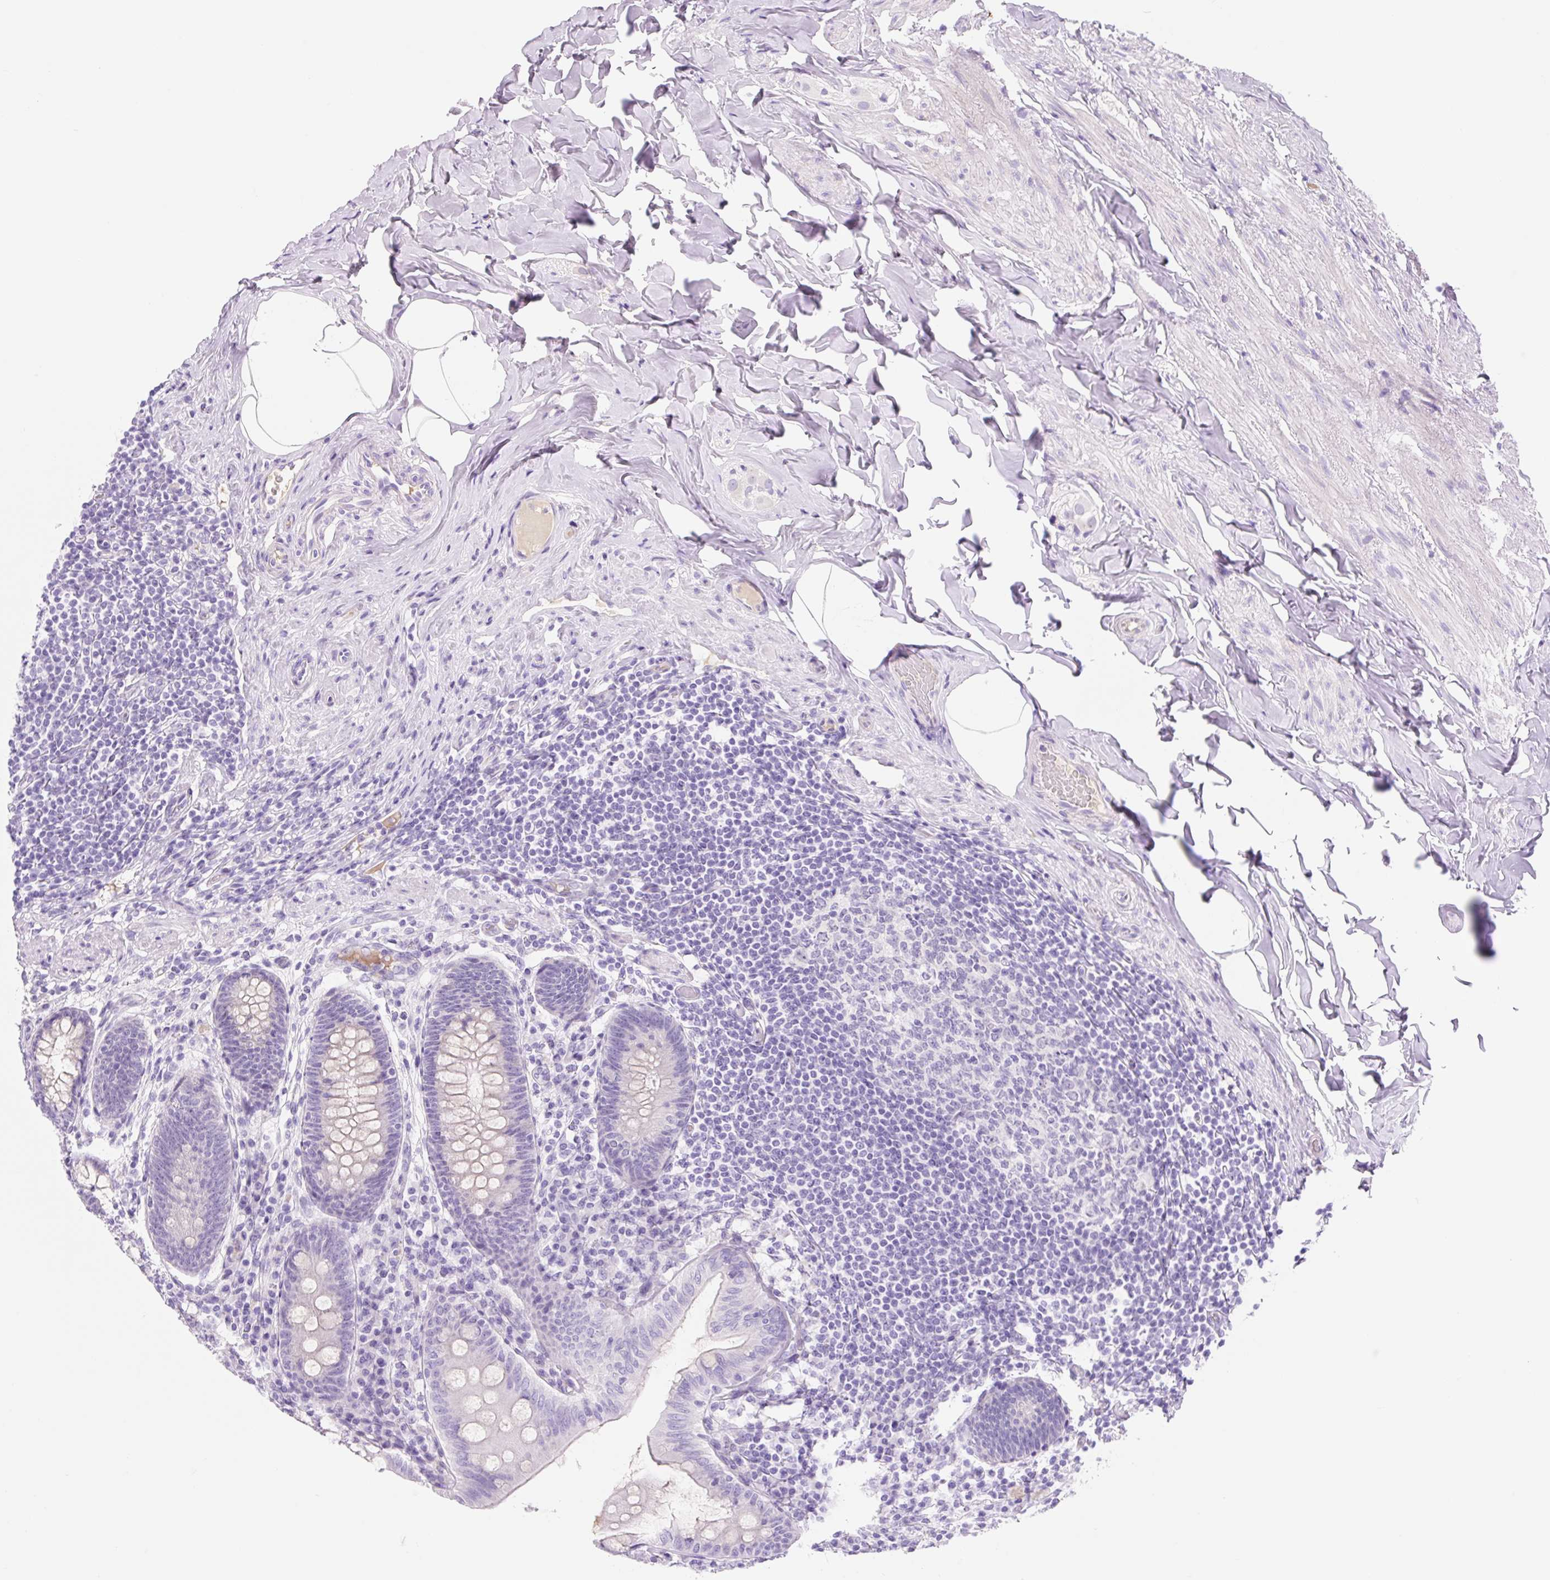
{"staining": {"intensity": "negative", "quantity": "none", "location": "none"}, "tissue": "appendix", "cell_type": "Glandular cells", "image_type": "normal", "snomed": [{"axis": "morphology", "description": "Normal tissue, NOS"}, {"axis": "topography", "description": "Appendix"}], "caption": "Histopathology image shows no significant protein positivity in glandular cells of benign appendix.", "gene": "ZNF121", "patient": {"sex": "male", "age": 71}}